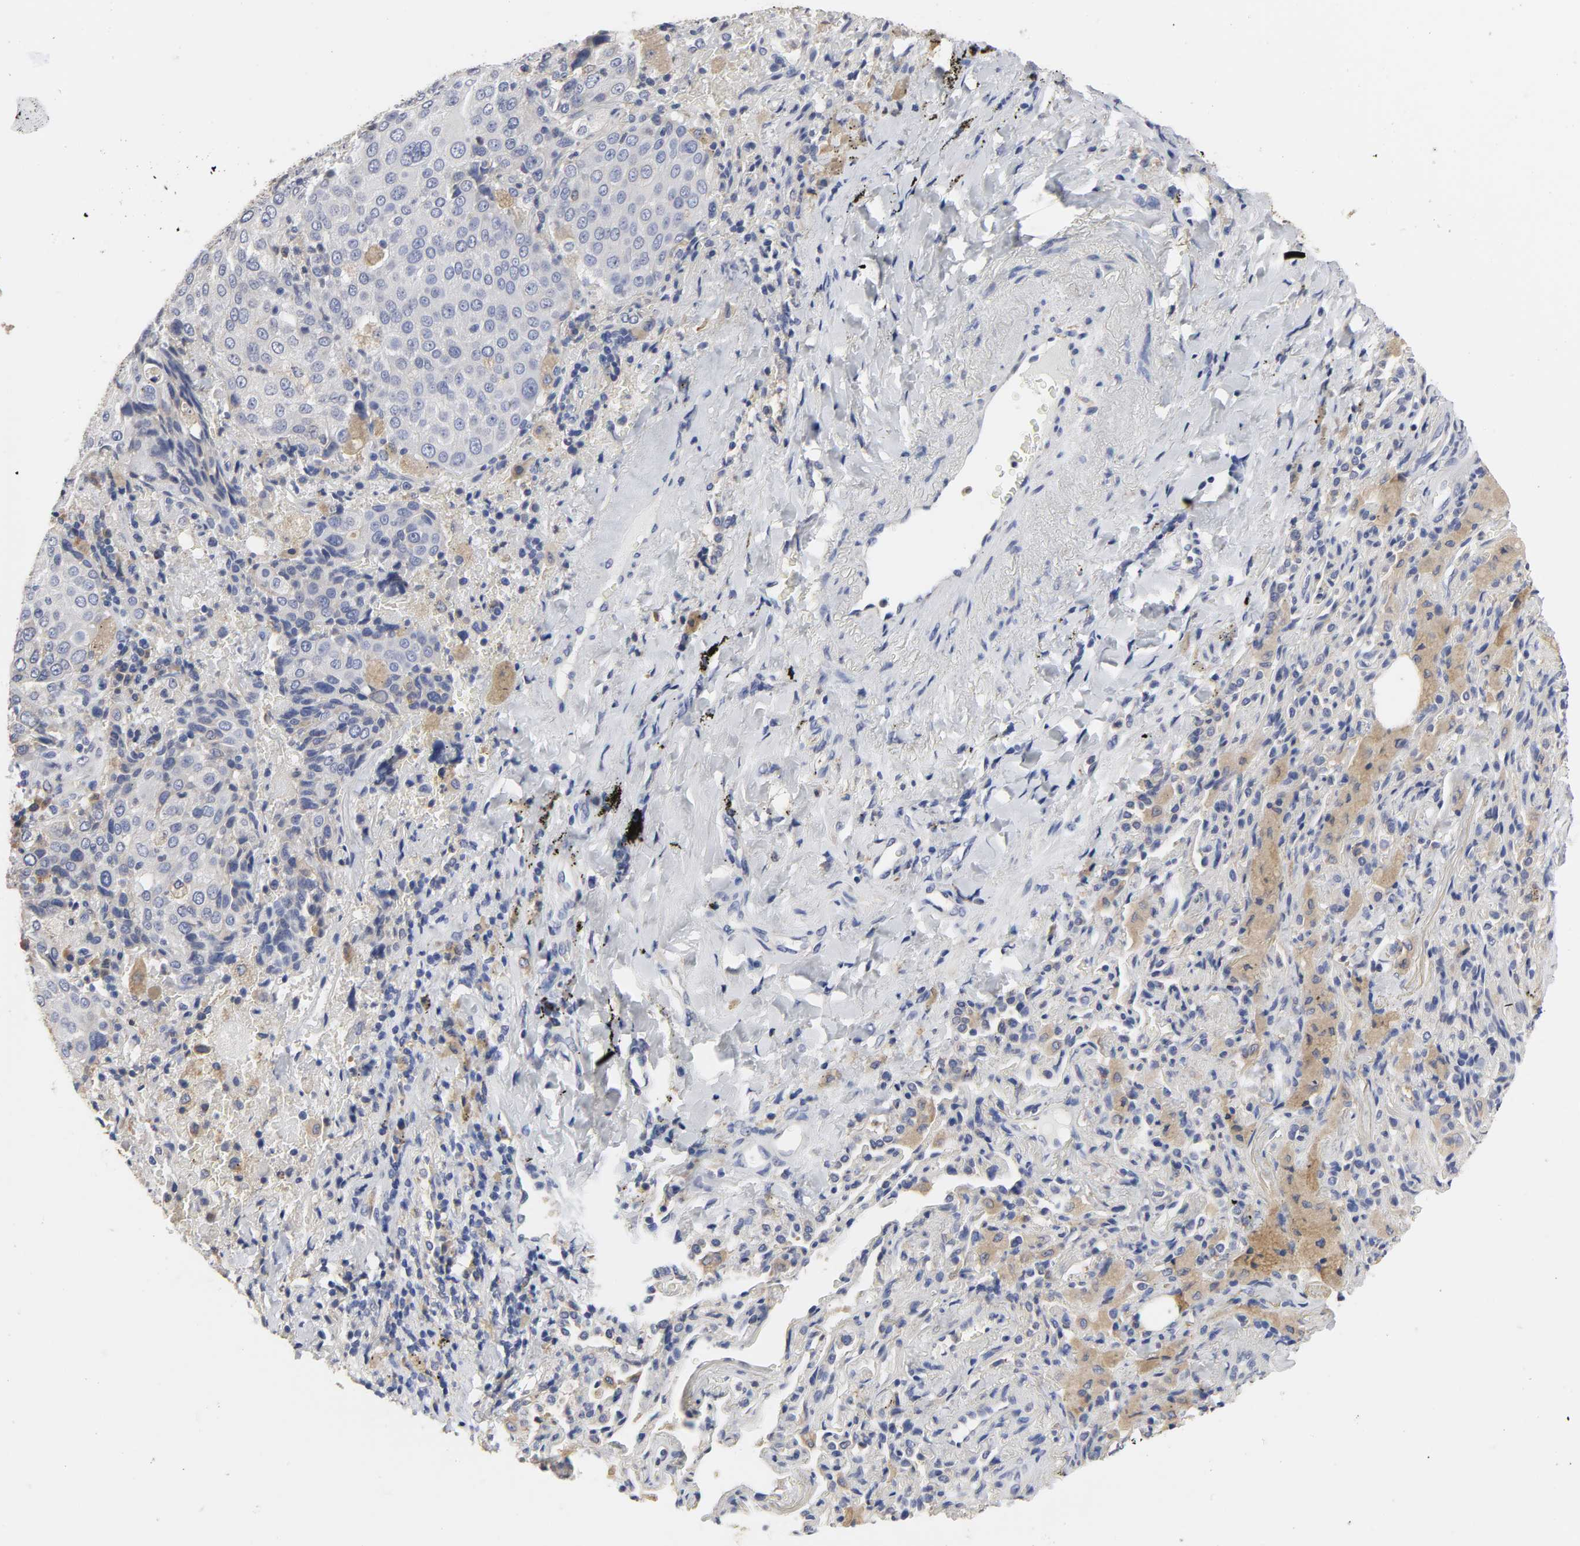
{"staining": {"intensity": "negative", "quantity": "none", "location": "none"}, "tissue": "lung cancer", "cell_type": "Tumor cells", "image_type": "cancer", "snomed": [{"axis": "morphology", "description": "Squamous cell carcinoma, NOS"}, {"axis": "topography", "description": "Lung"}], "caption": "Immunohistochemistry (IHC) histopathology image of human lung cancer (squamous cell carcinoma) stained for a protein (brown), which exhibits no positivity in tumor cells.", "gene": "HCK", "patient": {"sex": "male", "age": 54}}